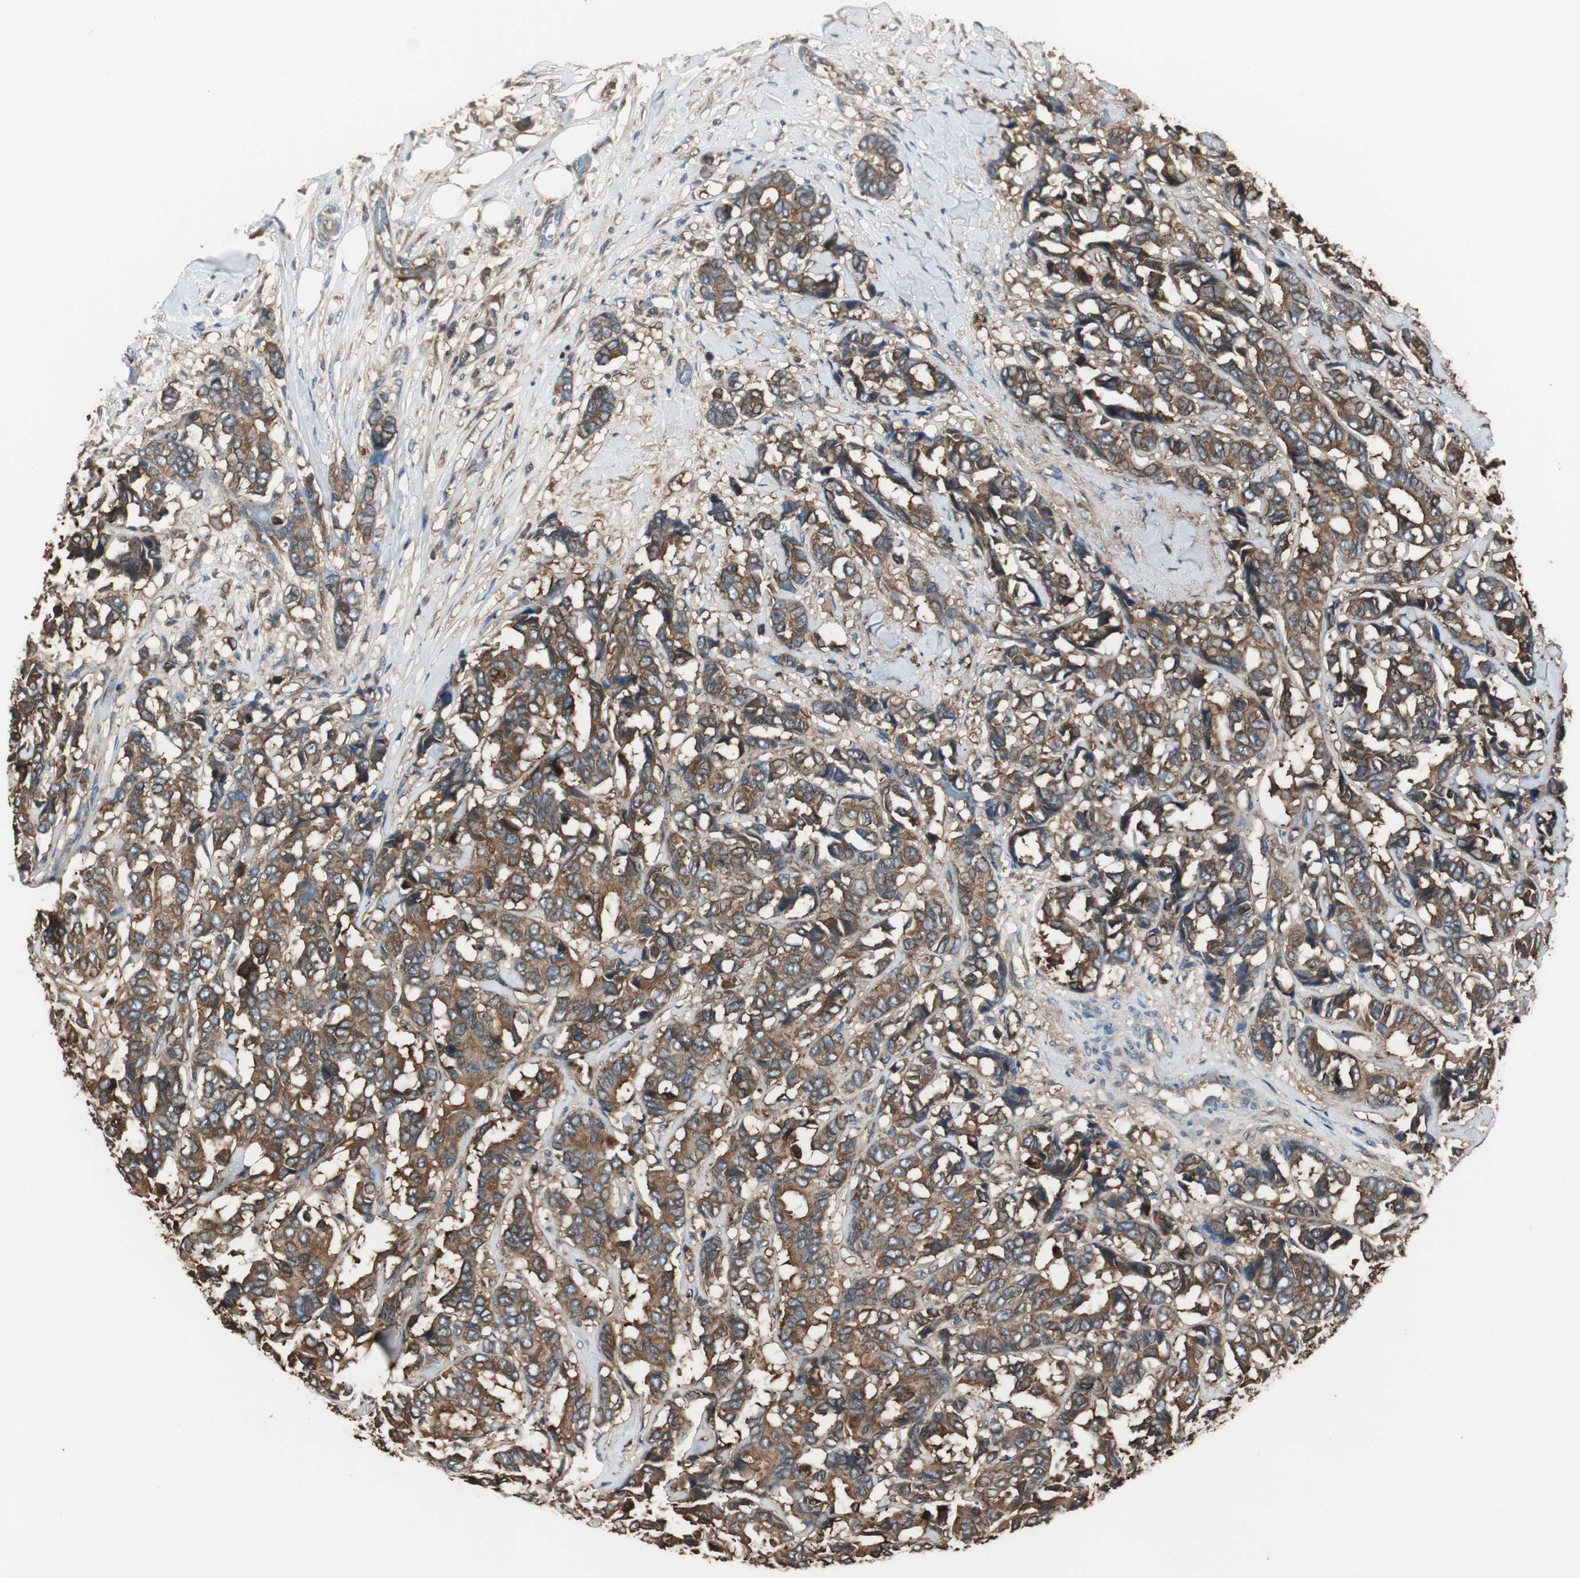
{"staining": {"intensity": "moderate", "quantity": ">75%", "location": "cytoplasmic/membranous"}, "tissue": "breast cancer", "cell_type": "Tumor cells", "image_type": "cancer", "snomed": [{"axis": "morphology", "description": "Duct carcinoma"}, {"axis": "topography", "description": "Breast"}], "caption": "Breast cancer (intraductal carcinoma) stained for a protein (brown) displays moderate cytoplasmic/membranous positive expression in about >75% of tumor cells.", "gene": "CAPNS1", "patient": {"sex": "female", "age": 87}}